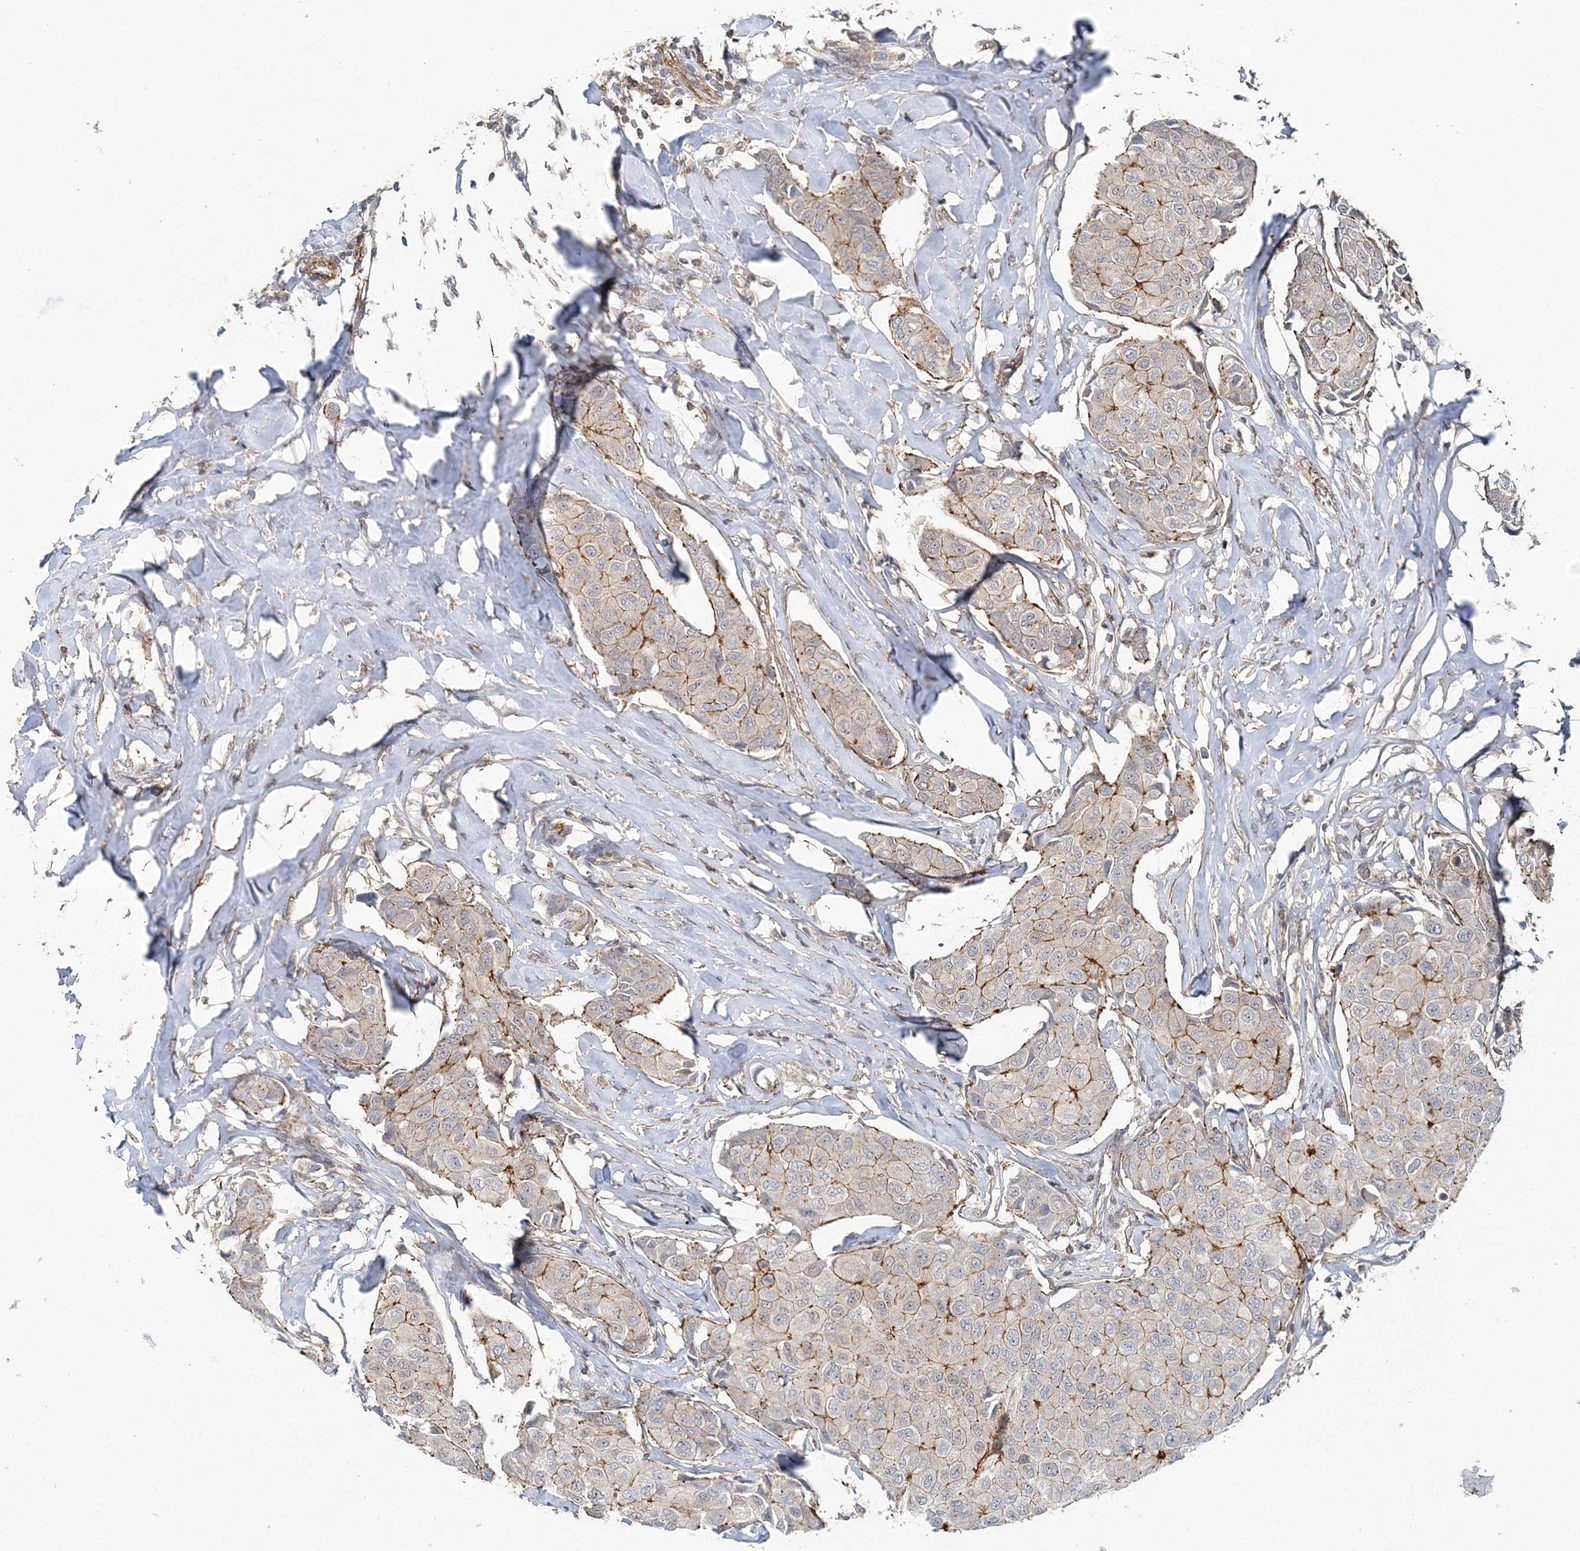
{"staining": {"intensity": "moderate", "quantity": "<25%", "location": "cytoplasmic/membranous"}, "tissue": "breast cancer", "cell_type": "Tumor cells", "image_type": "cancer", "snomed": [{"axis": "morphology", "description": "Duct carcinoma"}, {"axis": "topography", "description": "Breast"}], "caption": "An IHC histopathology image of tumor tissue is shown. Protein staining in brown labels moderate cytoplasmic/membranous positivity in breast invasive ductal carcinoma within tumor cells.", "gene": "MAT2B", "patient": {"sex": "female", "age": 80}}